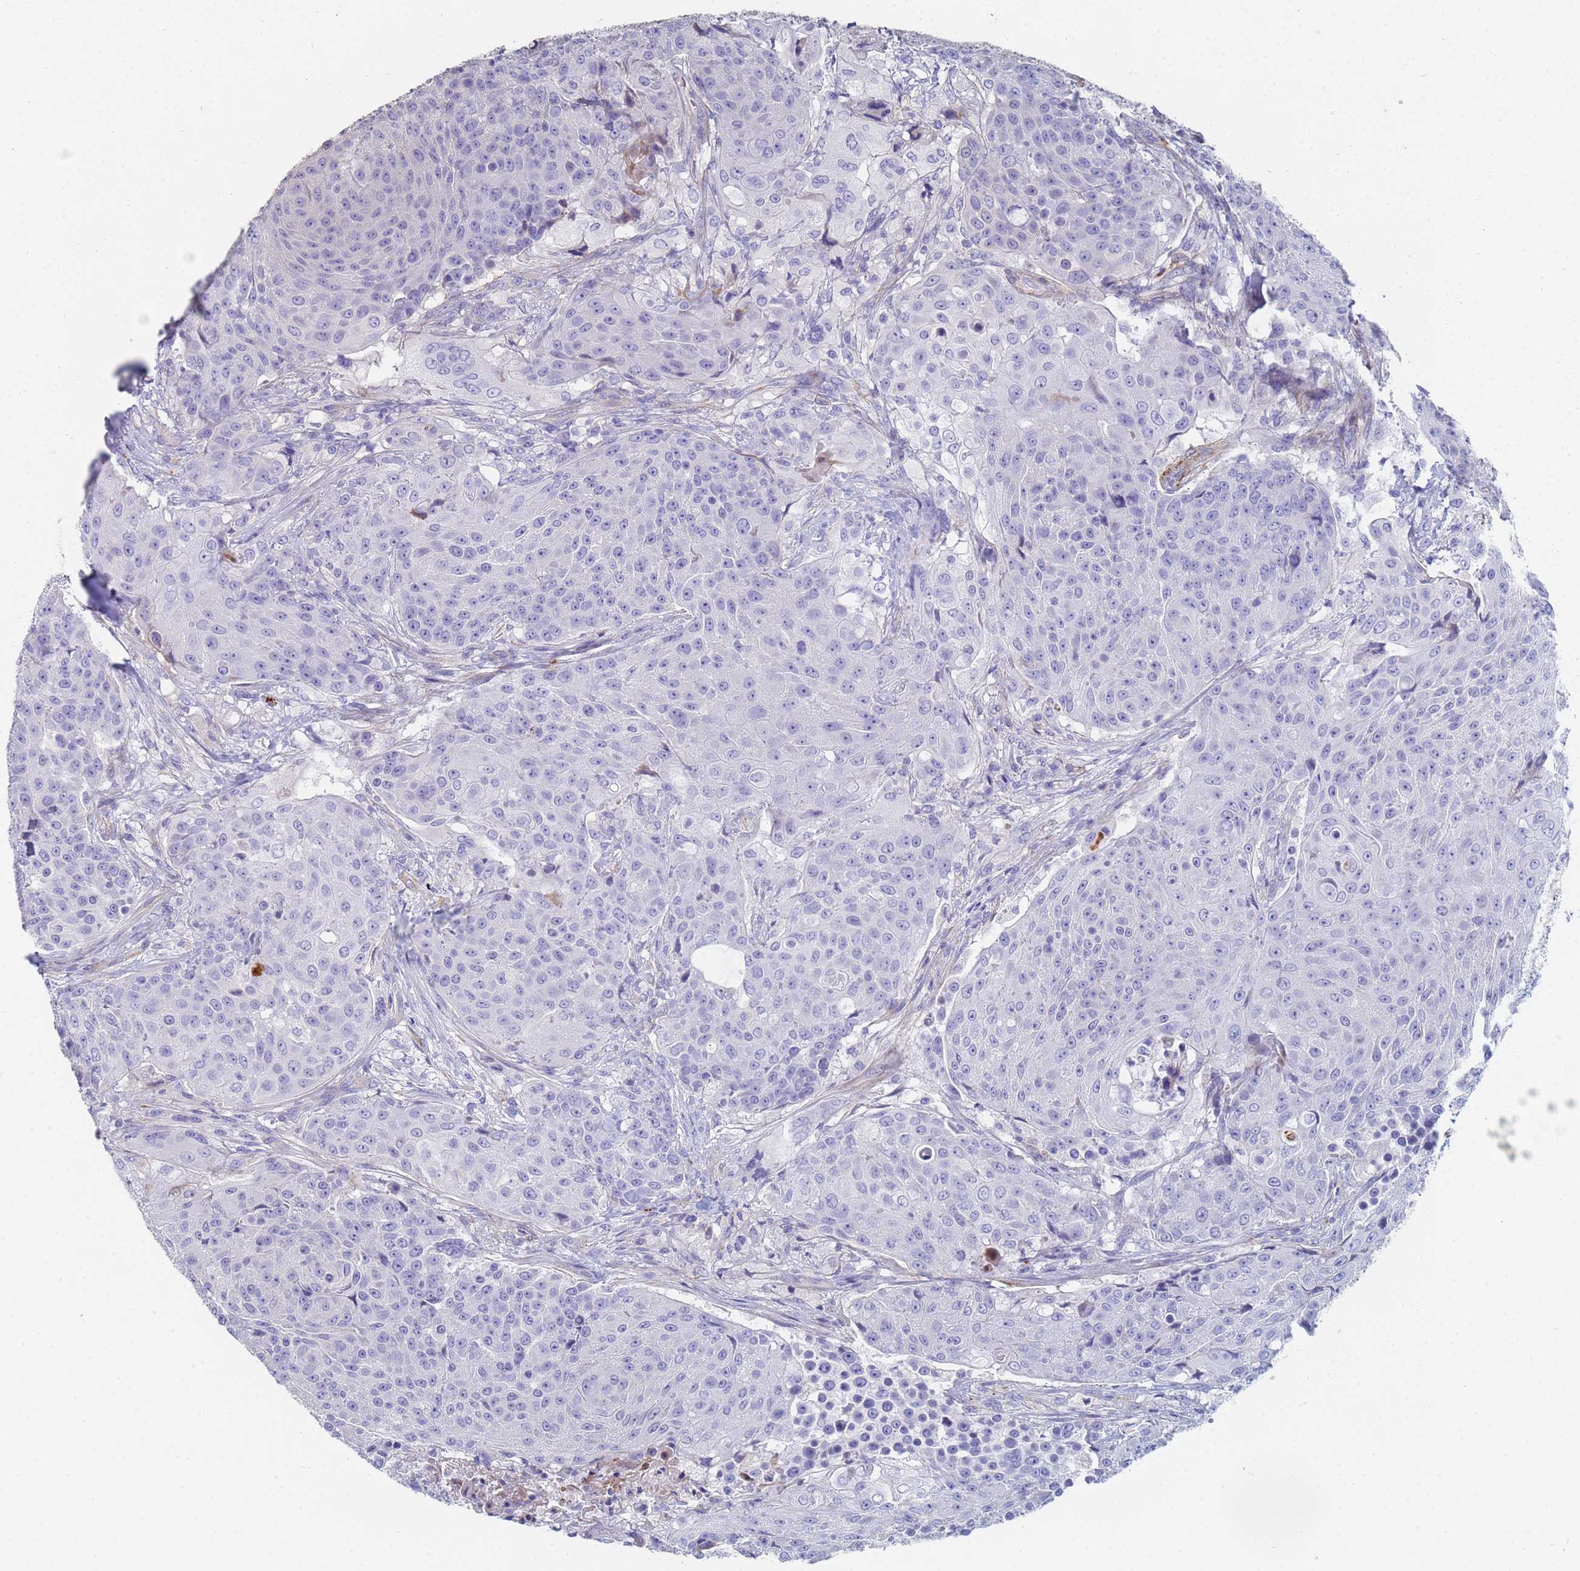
{"staining": {"intensity": "negative", "quantity": "none", "location": "none"}, "tissue": "urothelial cancer", "cell_type": "Tumor cells", "image_type": "cancer", "snomed": [{"axis": "morphology", "description": "Urothelial carcinoma, High grade"}, {"axis": "topography", "description": "Urinary bladder"}], "caption": "This photomicrograph is of urothelial carcinoma (high-grade) stained with immunohistochemistry to label a protein in brown with the nuclei are counter-stained blue. There is no expression in tumor cells.", "gene": "ABCA8", "patient": {"sex": "female", "age": 63}}